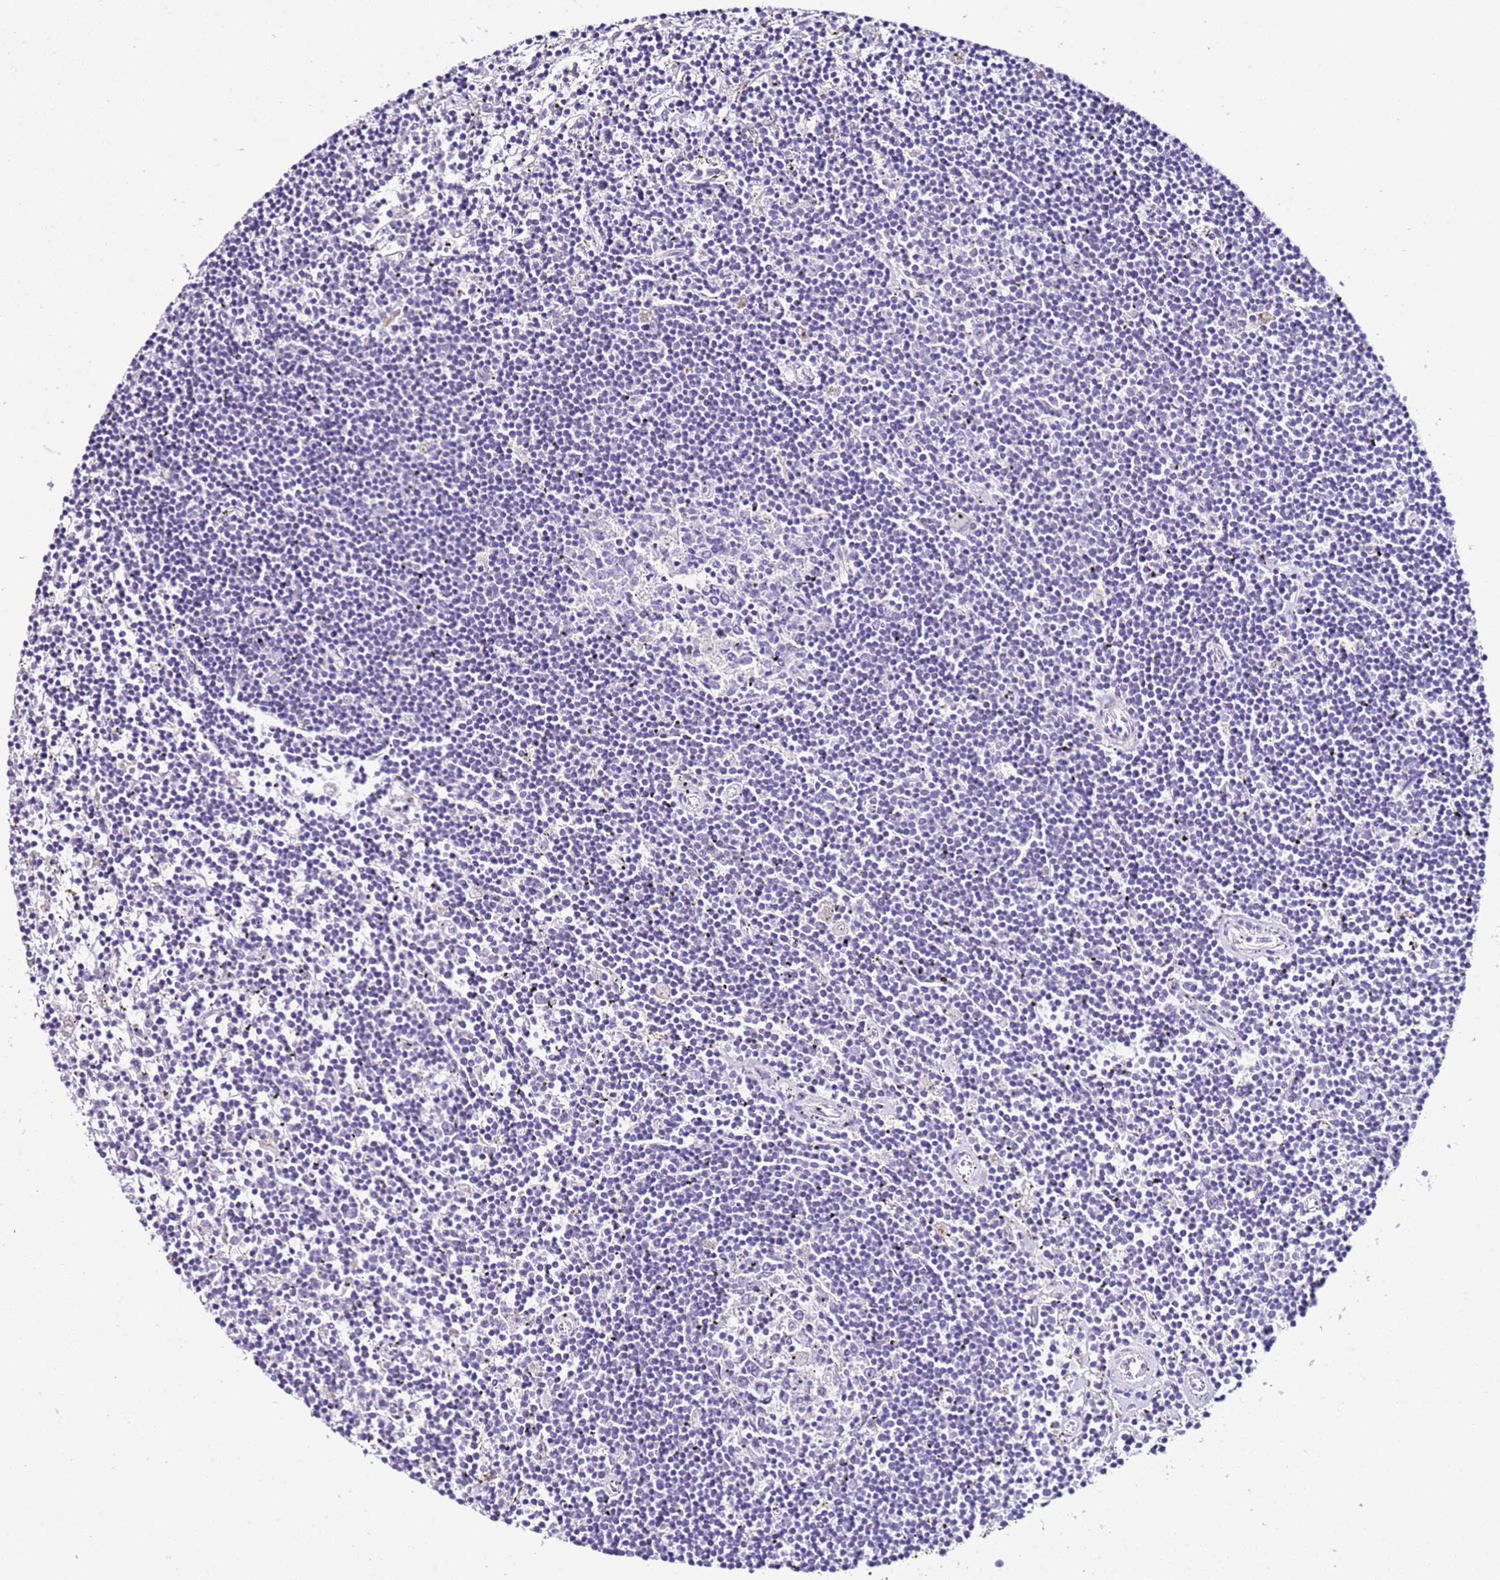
{"staining": {"intensity": "negative", "quantity": "none", "location": "none"}, "tissue": "lymphoma", "cell_type": "Tumor cells", "image_type": "cancer", "snomed": [{"axis": "morphology", "description": "Malignant lymphoma, non-Hodgkin's type, Low grade"}, {"axis": "topography", "description": "Spleen"}], "caption": "Lymphoma was stained to show a protein in brown. There is no significant expression in tumor cells.", "gene": "HGD", "patient": {"sex": "male", "age": 76}}